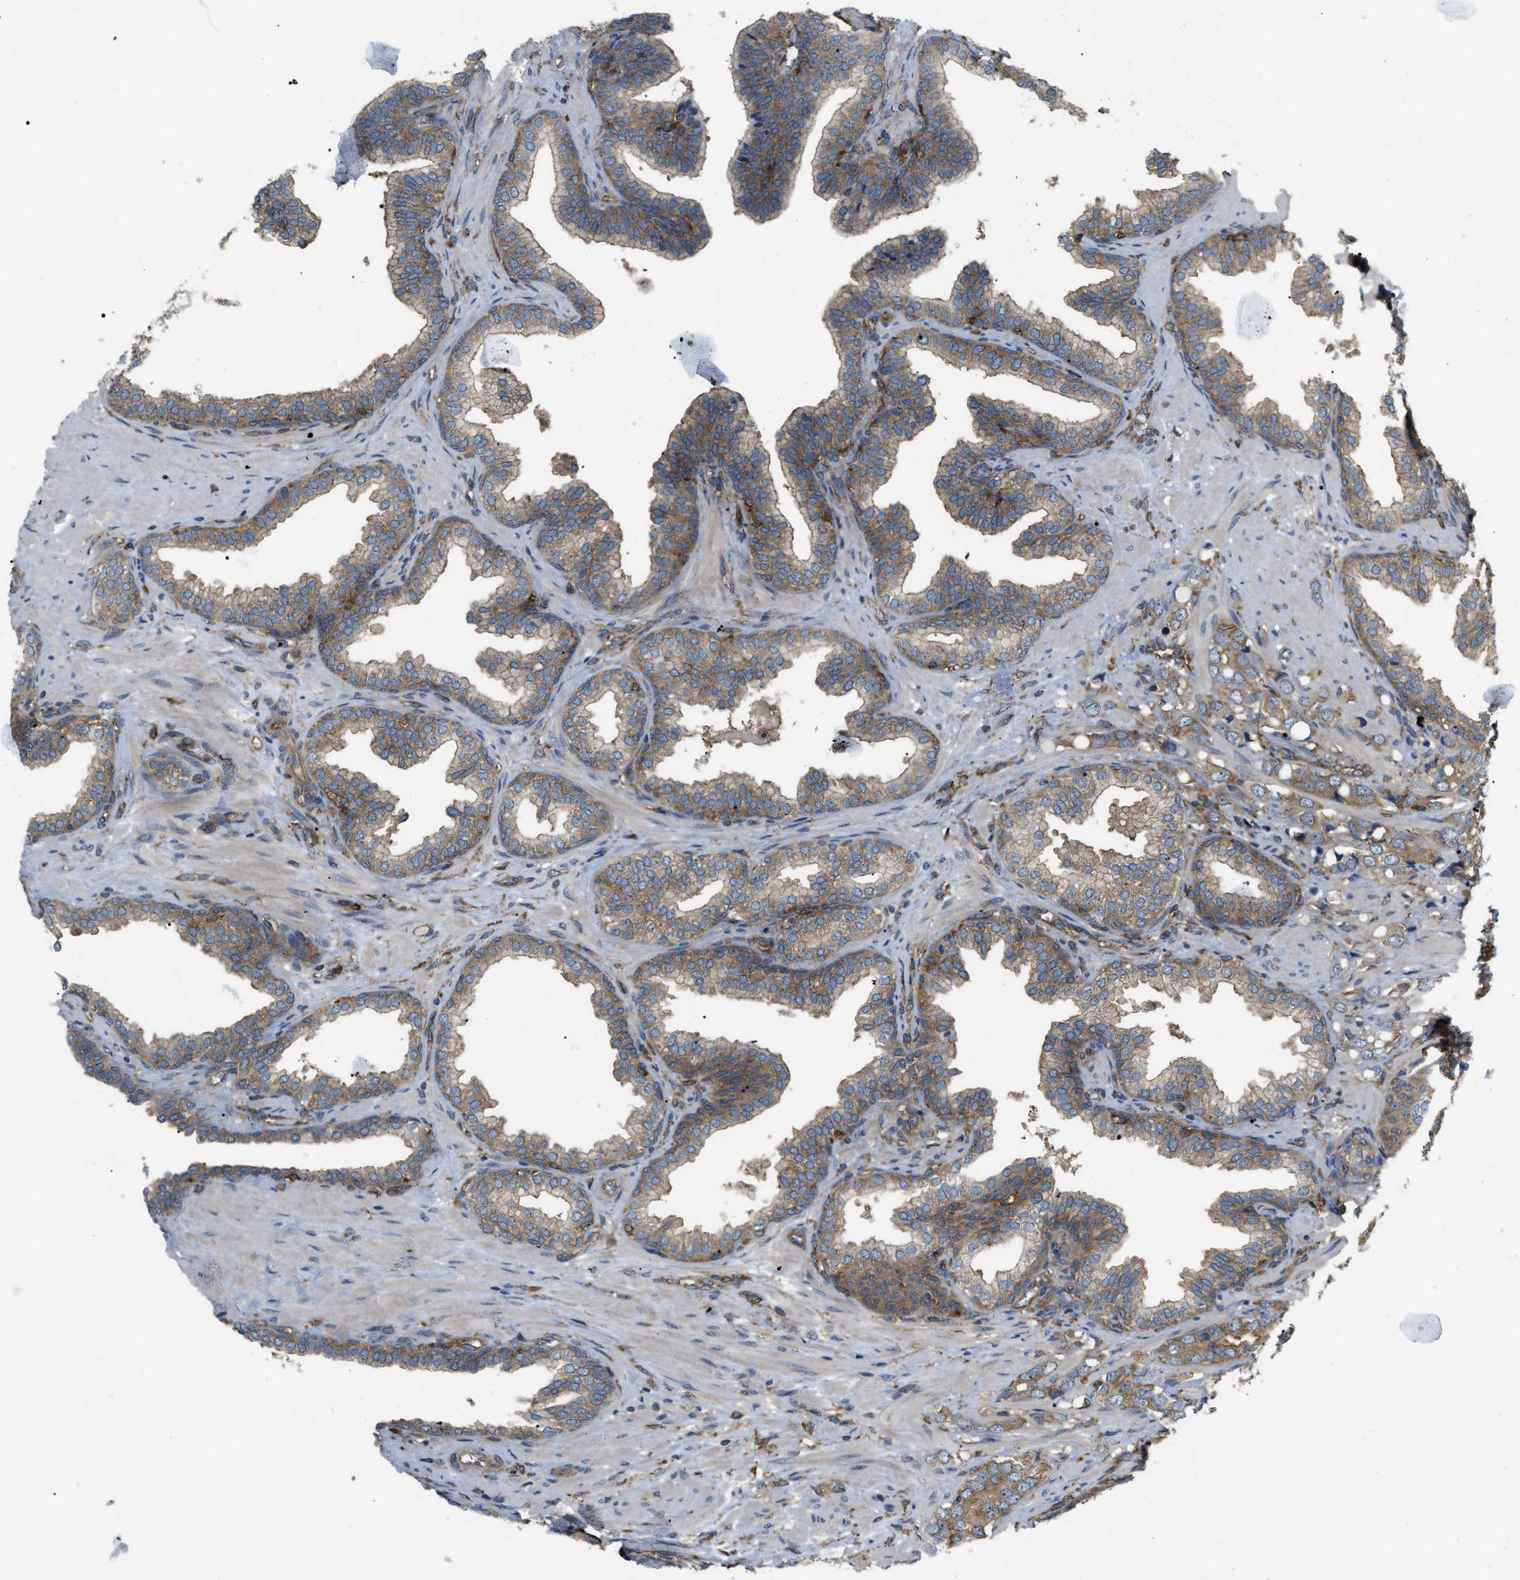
{"staining": {"intensity": "weak", "quantity": "25%-75%", "location": "cytoplasmic/membranous"}, "tissue": "prostate cancer", "cell_type": "Tumor cells", "image_type": "cancer", "snomed": [{"axis": "morphology", "description": "Adenocarcinoma, High grade"}, {"axis": "topography", "description": "Prostate"}], "caption": "Protein staining of prostate adenocarcinoma (high-grade) tissue demonstrates weak cytoplasmic/membranous positivity in about 25%-75% of tumor cells. The protein of interest is shown in brown color, while the nuclei are stained blue.", "gene": "PICALM", "patient": {"sex": "male", "age": 52}}